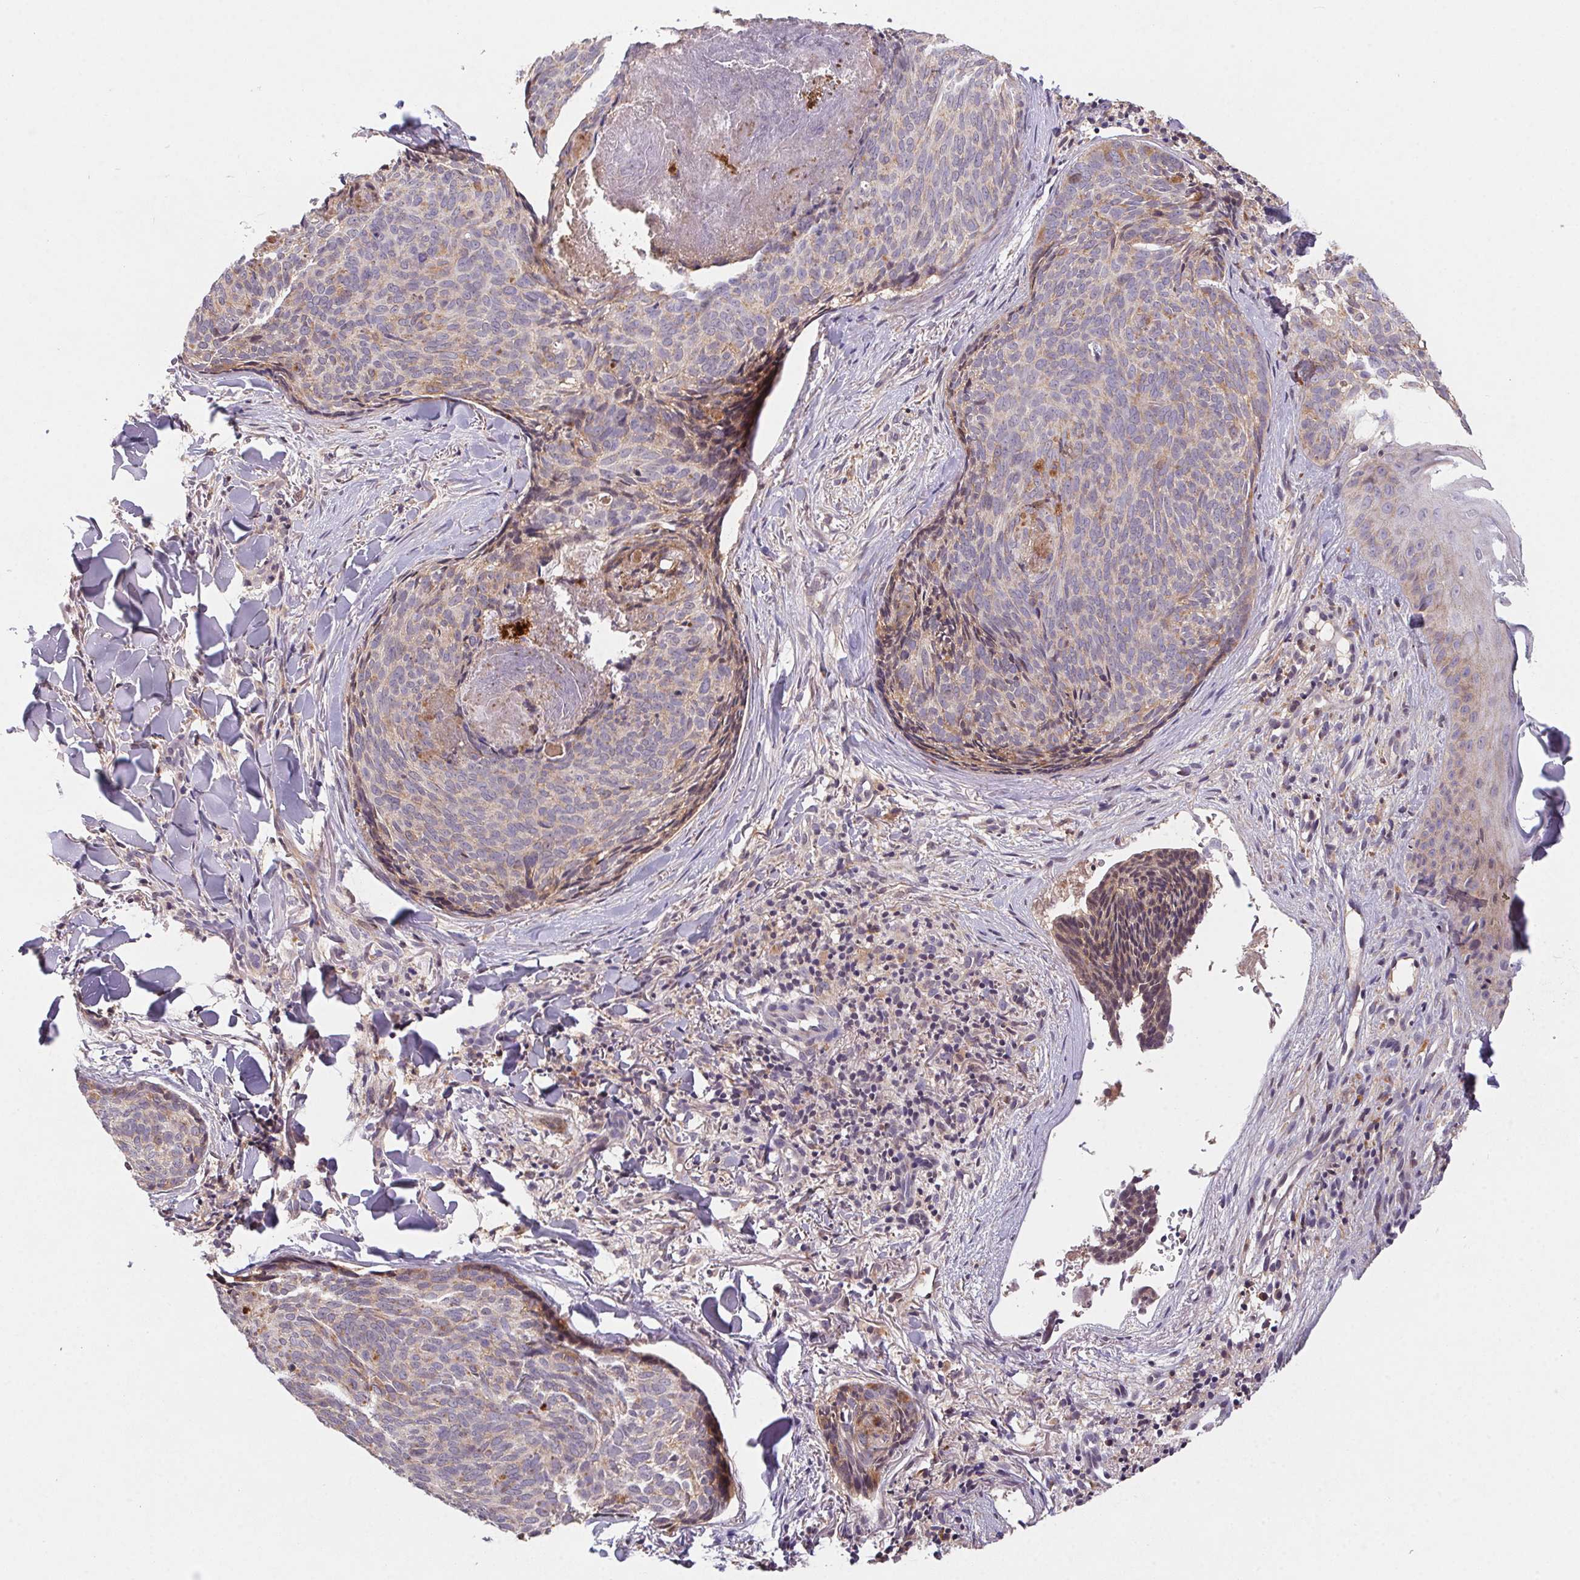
{"staining": {"intensity": "negative", "quantity": "none", "location": "none"}, "tissue": "skin cancer", "cell_type": "Tumor cells", "image_type": "cancer", "snomed": [{"axis": "morphology", "description": "Basal cell carcinoma"}, {"axis": "topography", "description": "Skin"}], "caption": "IHC micrograph of neoplastic tissue: human skin basal cell carcinoma stained with DAB (3,3'-diaminobenzidine) exhibits no significant protein positivity in tumor cells. (Stains: DAB (3,3'-diaminobenzidine) immunohistochemistry with hematoxylin counter stain, Microscopy: brightfield microscopy at high magnification).", "gene": "SLC52A2", "patient": {"sex": "female", "age": 82}}